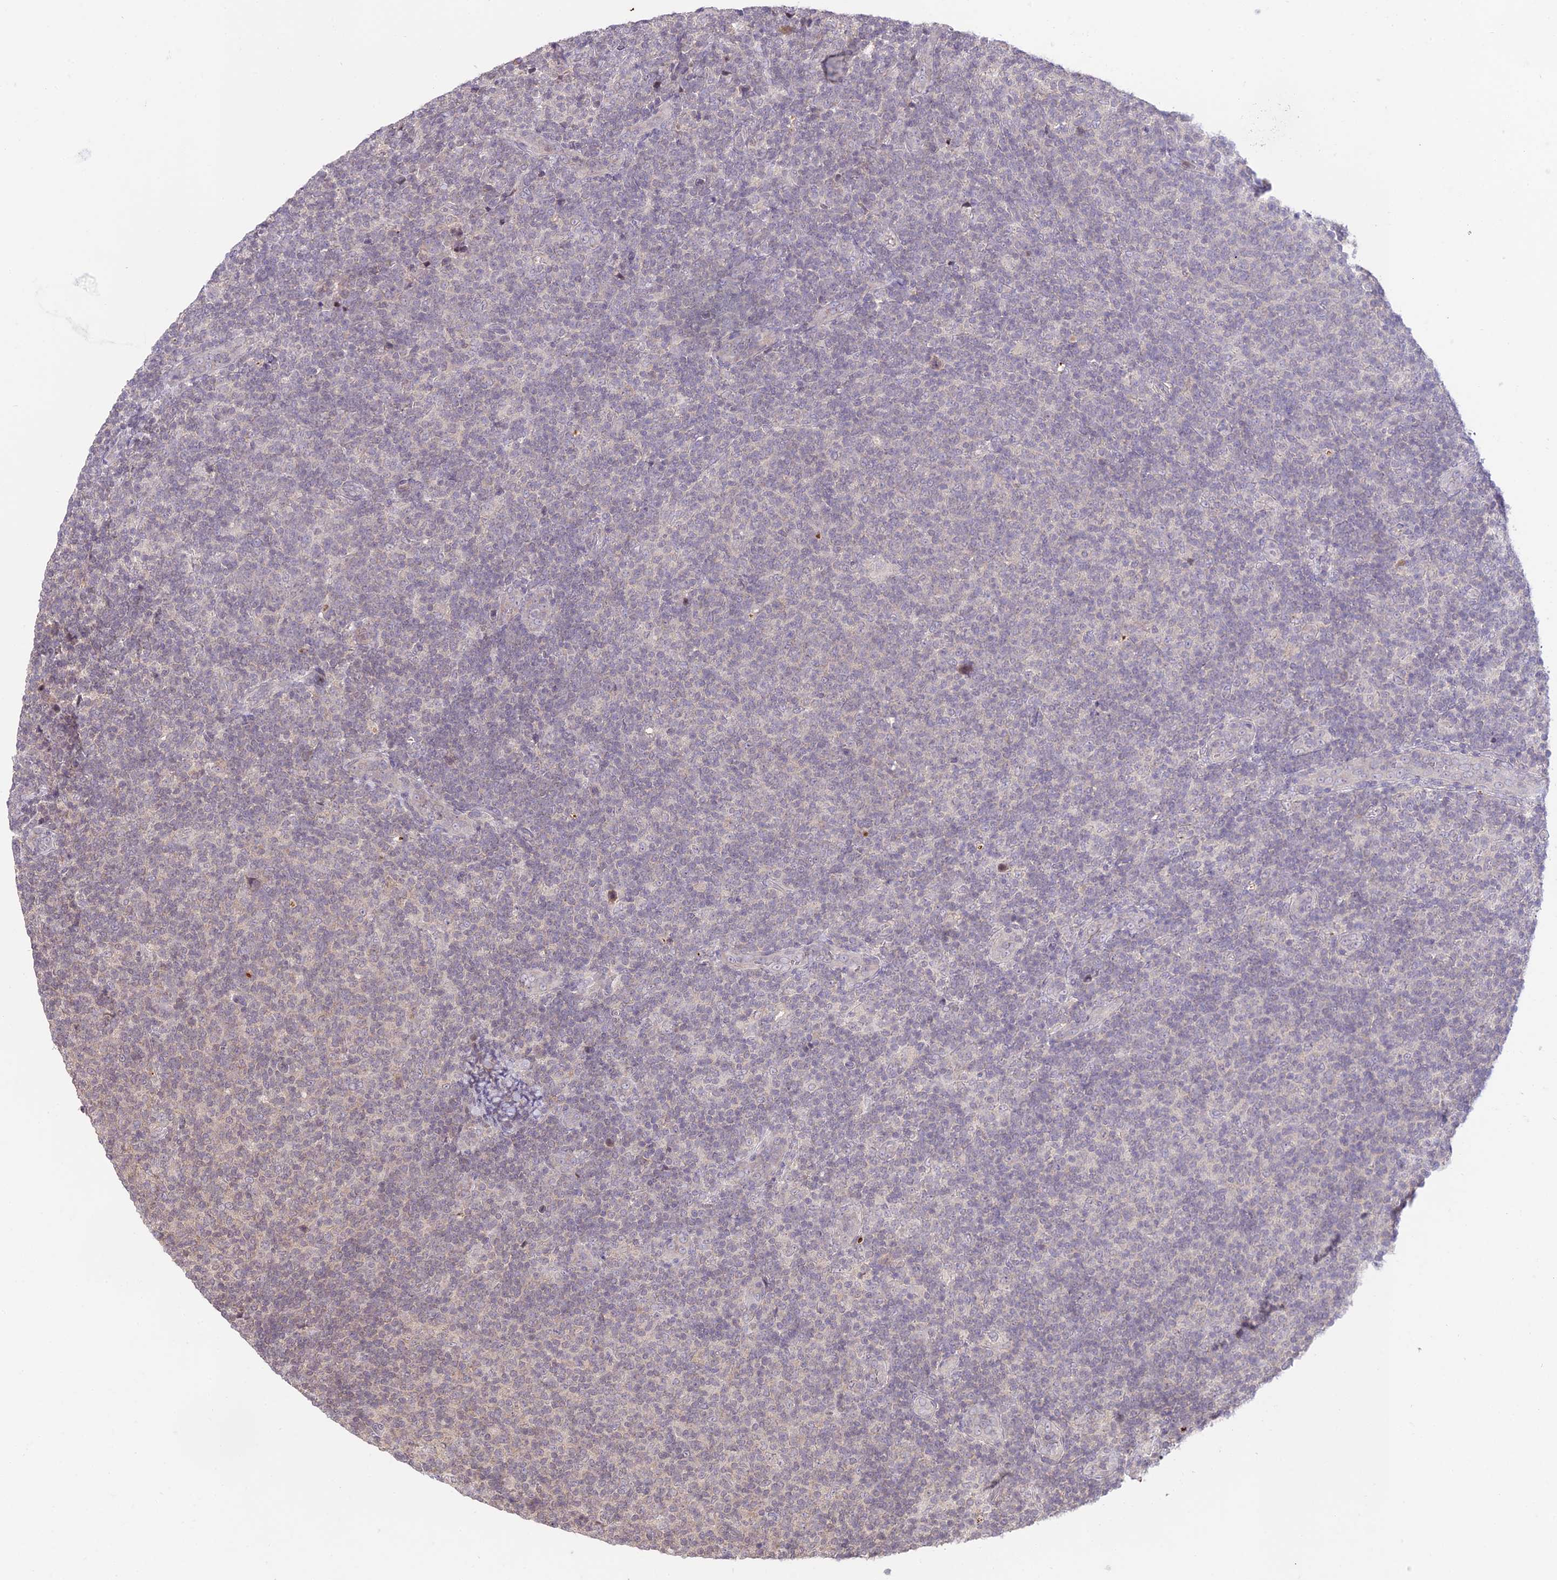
{"staining": {"intensity": "negative", "quantity": "none", "location": "none"}, "tissue": "lymphoma", "cell_type": "Tumor cells", "image_type": "cancer", "snomed": [{"axis": "morphology", "description": "Malignant lymphoma, non-Hodgkin's type, Low grade"}, {"axis": "topography", "description": "Lymph node"}], "caption": "There is no significant expression in tumor cells of low-grade malignant lymphoma, non-Hodgkin's type.", "gene": "TEKT1", "patient": {"sex": "male", "age": 66}}